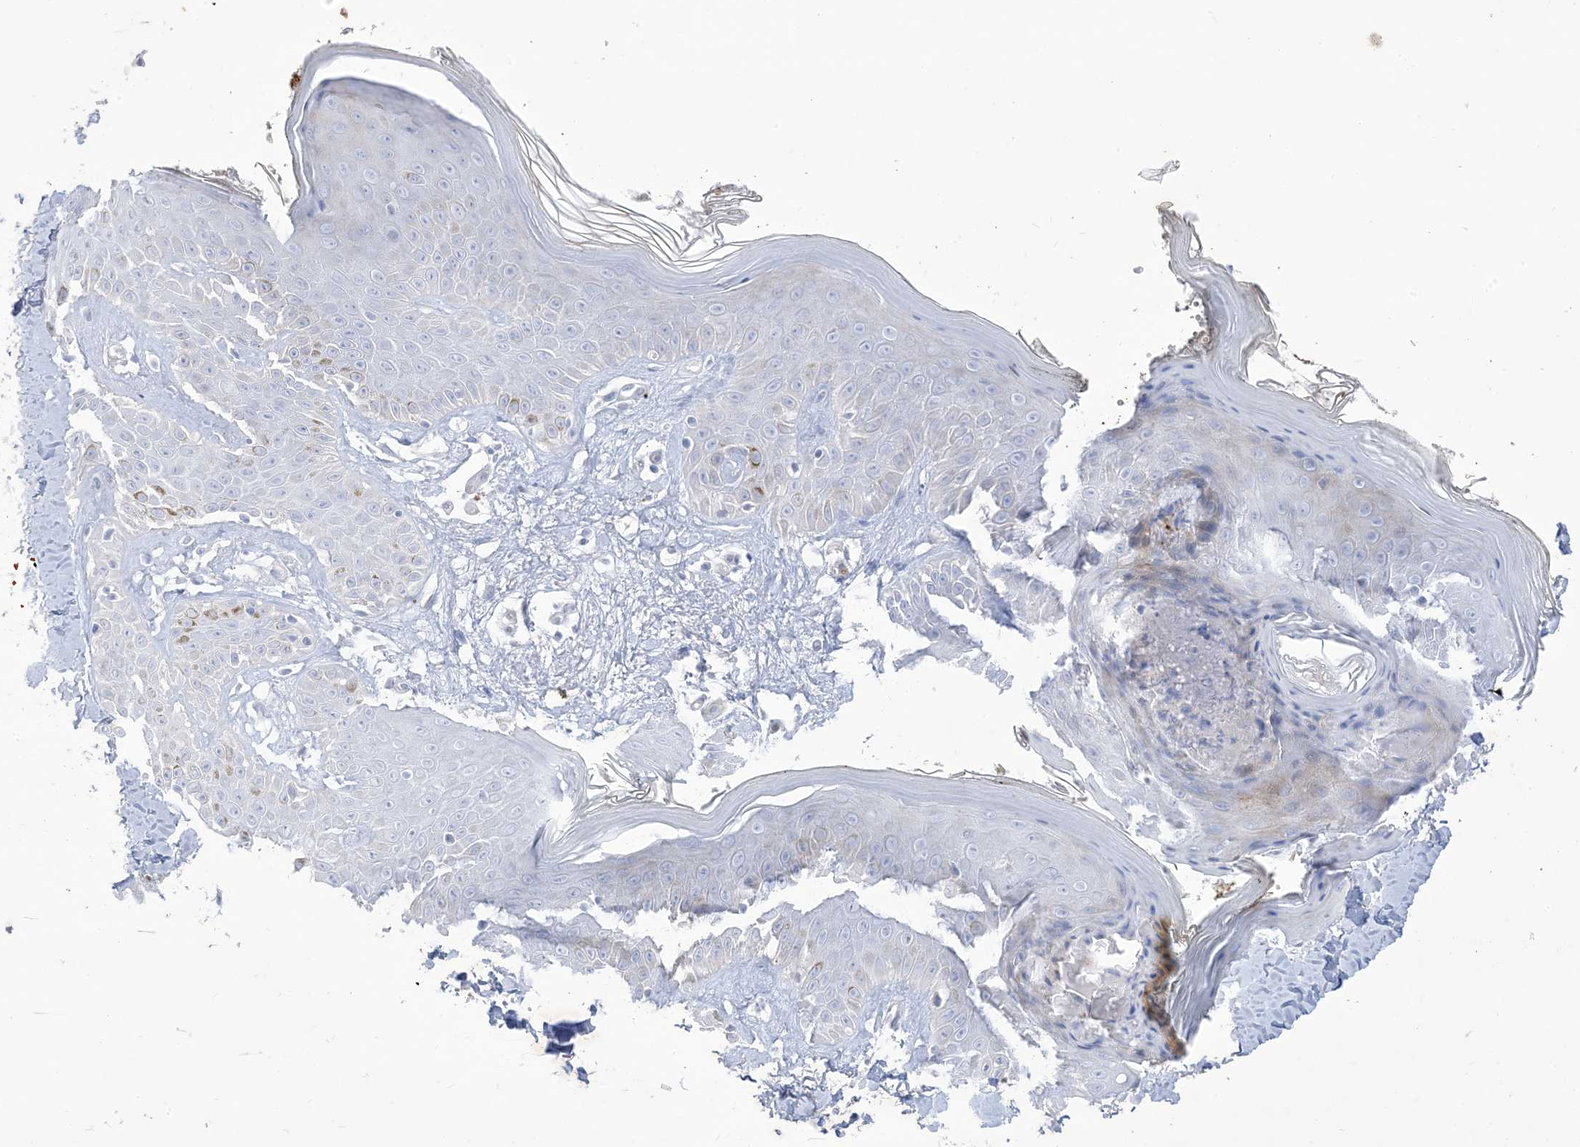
{"staining": {"intensity": "negative", "quantity": "none", "location": "none"}, "tissue": "skin", "cell_type": "Fibroblasts", "image_type": "normal", "snomed": [{"axis": "morphology", "description": "Normal tissue, NOS"}, {"axis": "topography", "description": "Skin"}], "caption": "Image shows no significant protein positivity in fibroblasts of normal skin. (DAB immunohistochemistry with hematoxylin counter stain).", "gene": "B3GNT7", "patient": {"sex": "female", "age": 64}}